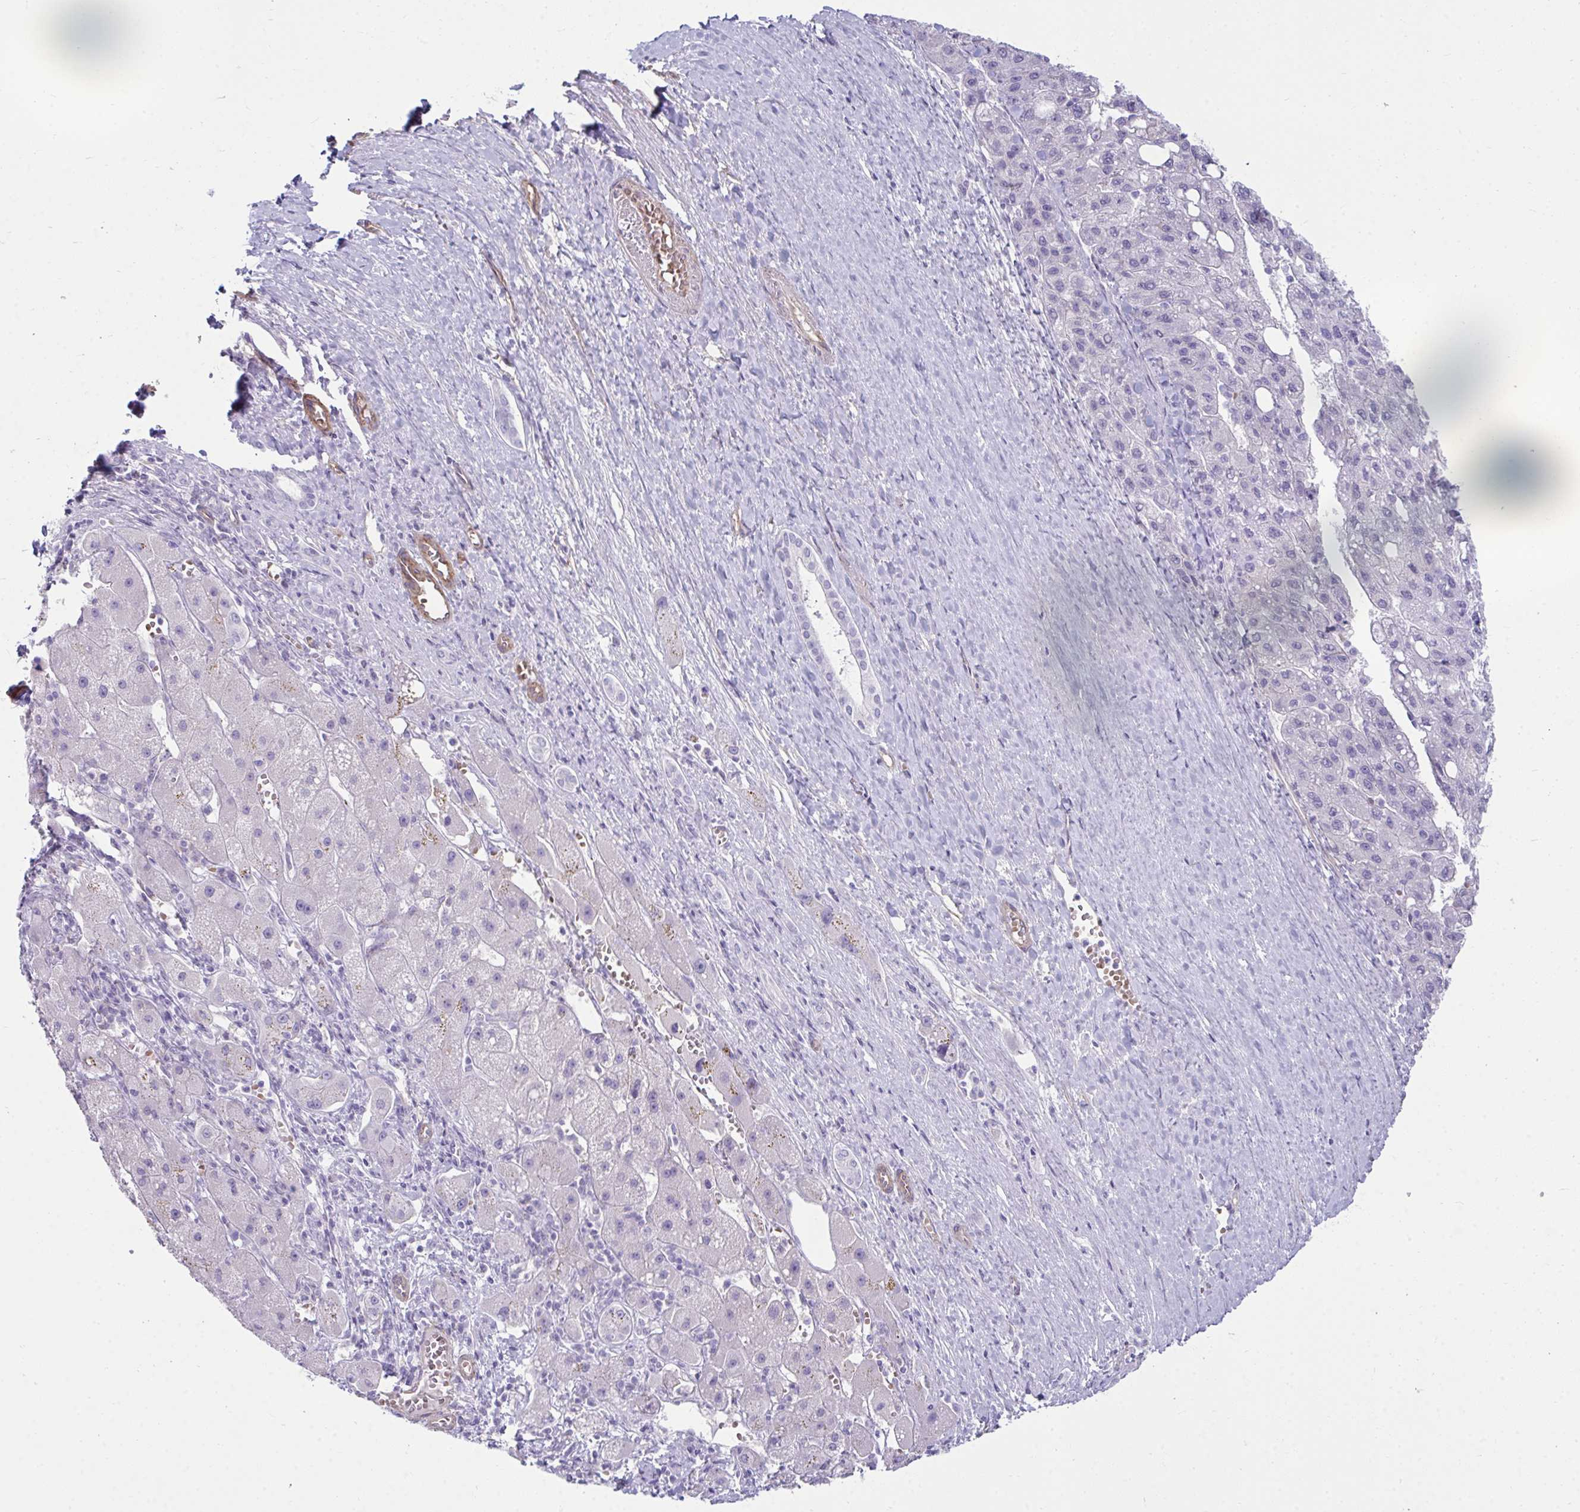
{"staining": {"intensity": "negative", "quantity": "none", "location": "none"}, "tissue": "liver cancer", "cell_type": "Tumor cells", "image_type": "cancer", "snomed": [{"axis": "morphology", "description": "Carcinoma, Hepatocellular, NOS"}, {"axis": "topography", "description": "Liver"}], "caption": "Tumor cells are negative for brown protein staining in hepatocellular carcinoma (liver). (Stains: DAB immunohistochemistry with hematoxylin counter stain, Microscopy: brightfield microscopy at high magnification).", "gene": "UBL3", "patient": {"sex": "female", "age": 82}}